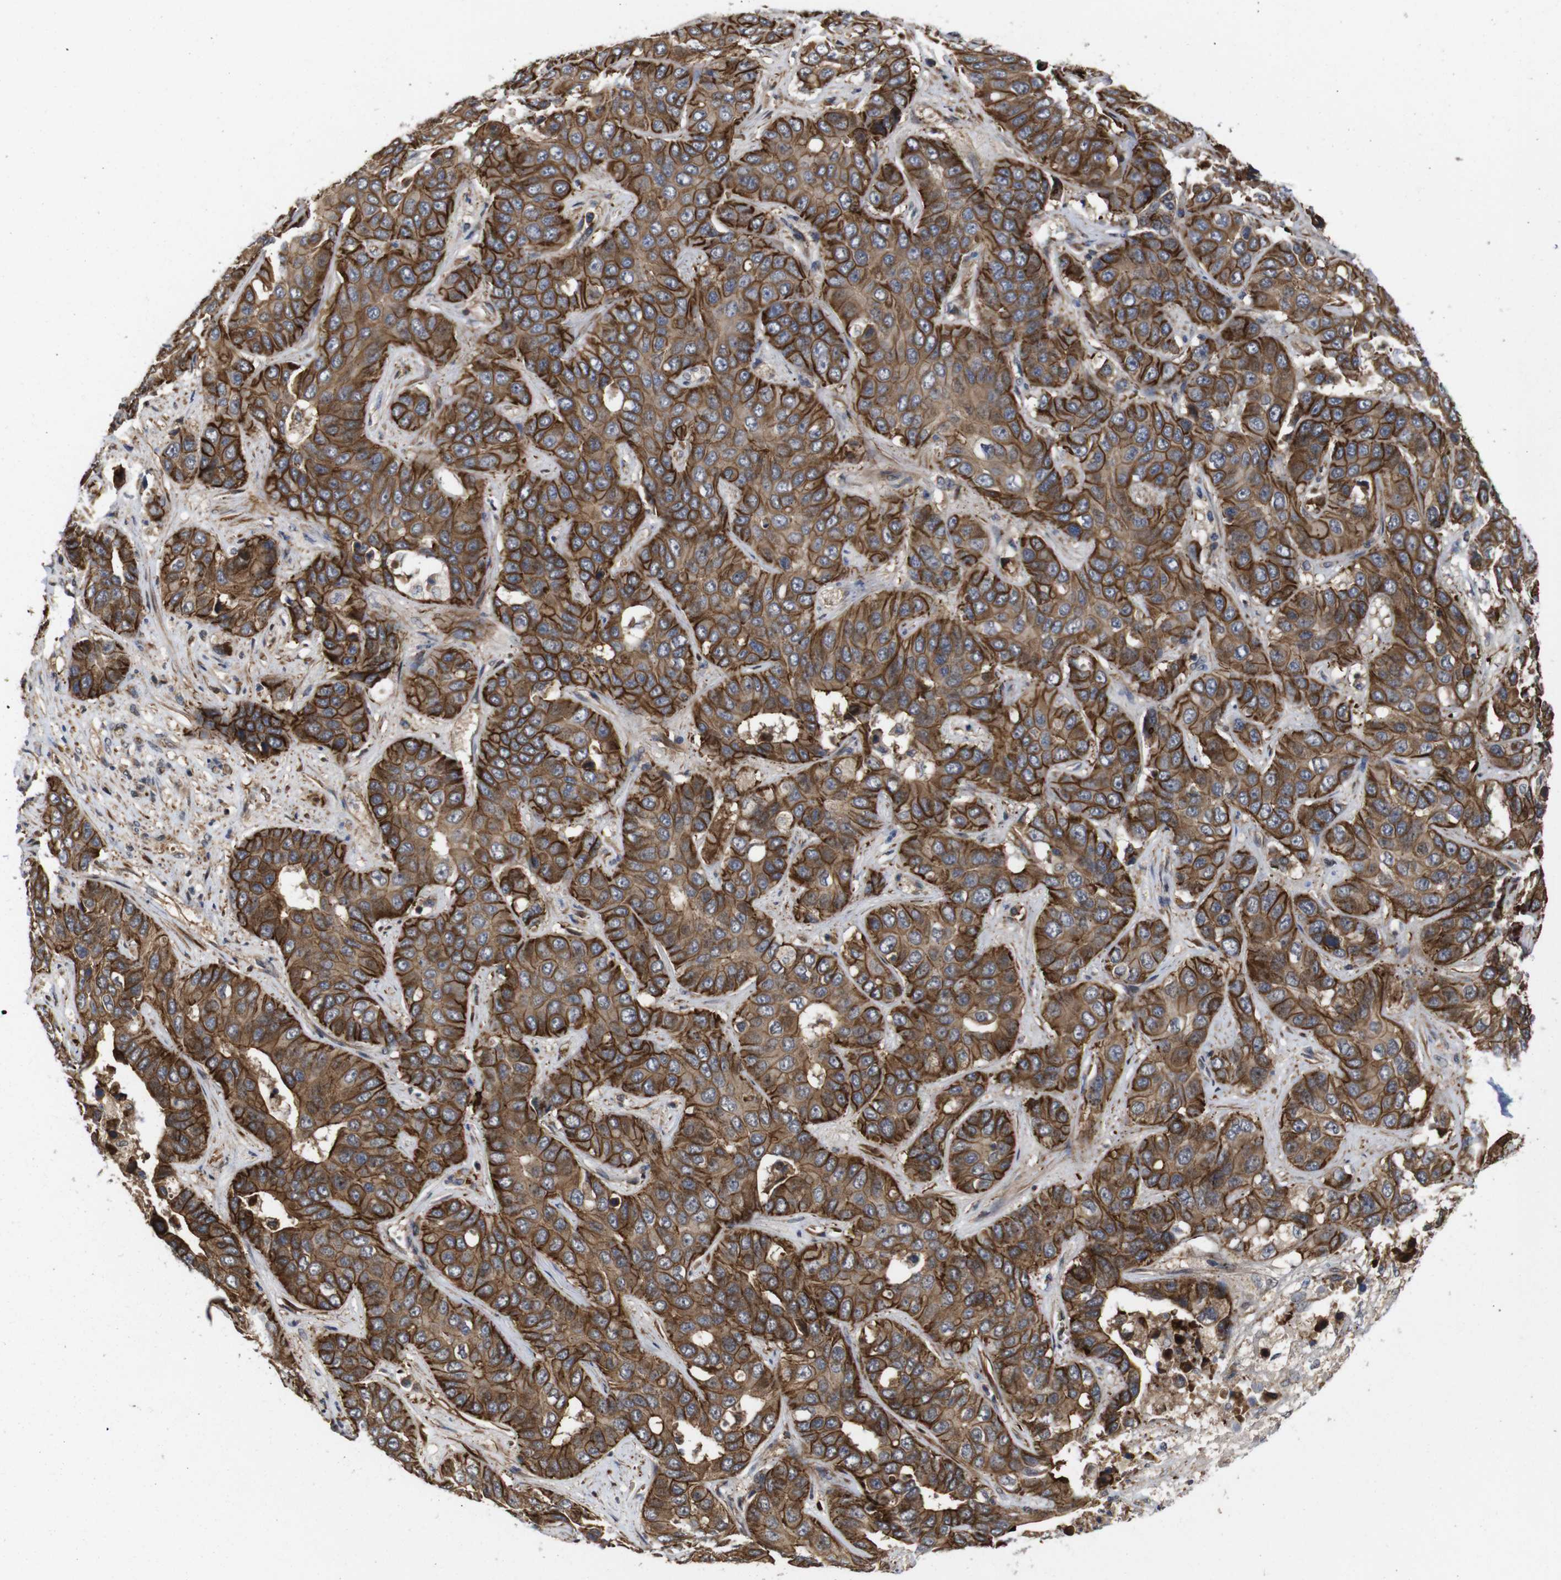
{"staining": {"intensity": "strong", "quantity": ">75%", "location": "cytoplasmic/membranous"}, "tissue": "liver cancer", "cell_type": "Tumor cells", "image_type": "cancer", "snomed": [{"axis": "morphology", "description": "Cholangiocarcinoma"}, {"axis": "topography", "description": "Liver"}], "caption": "Cholangiocarcinoma (liver) stained with a brown dye exhibits strong cytoplasmic/membranous positive positivity in approximately >75% of tumor cells.", "gene": "NANOS1", "patient": {"sex": "female", "age": 52}}